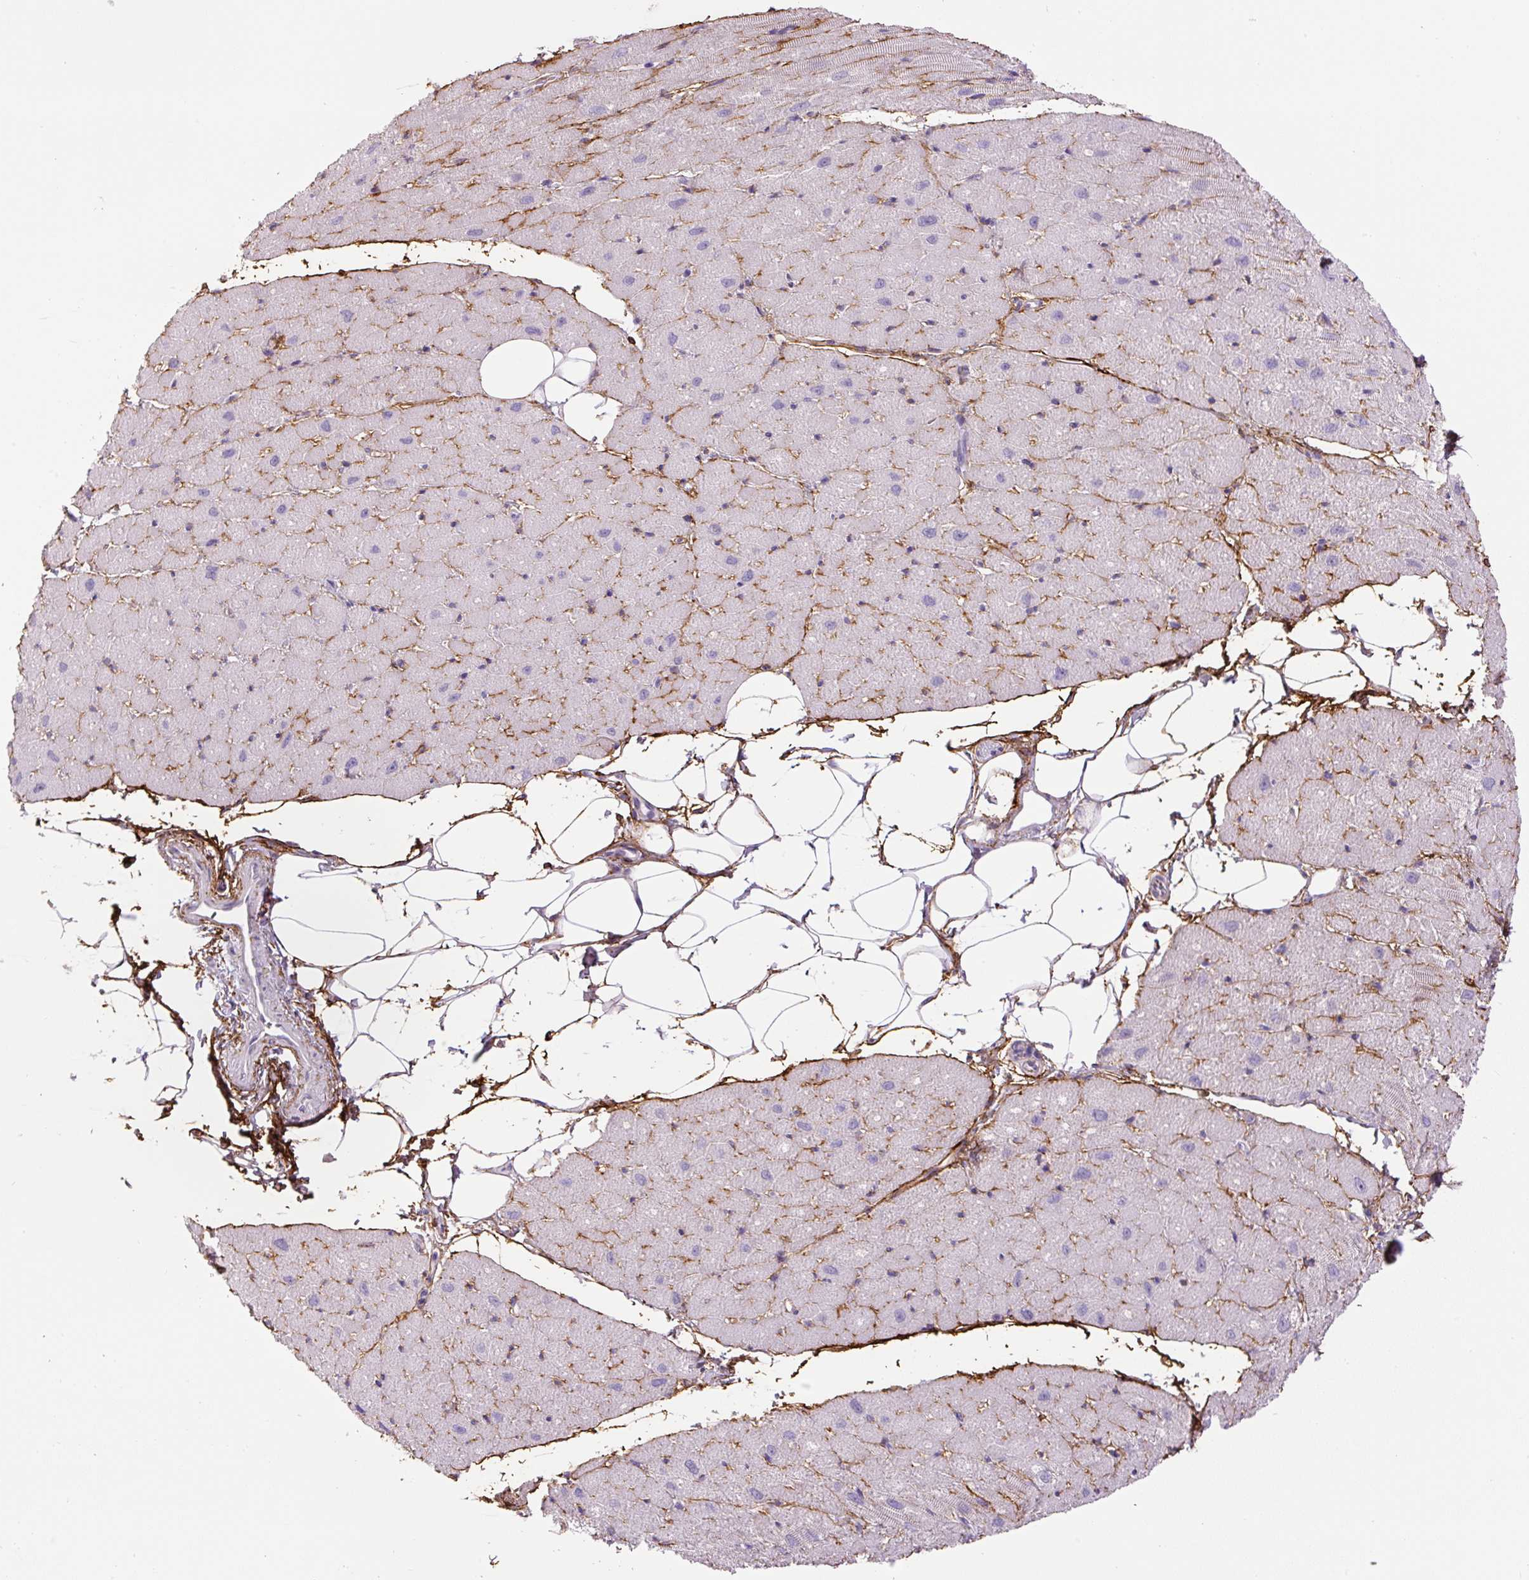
{"staining": {"intensity": "negative", "quantity": "none", "location": "none"}, "tissue": "heart muscle", "cell_type": "Cardiomyocytes", "image_type": "normal", "snomed": [{"axis": "morphology", "description": "Normal tissue, NOS"}, {"axis": "topography", "description": "Heart"}], "caption": "Immunohistochemistry micrograph of unremarkable heart muscle stained for a protein (brown), which displays no positivity in cardiomyocytes.", "gene": "FBN1", "patient": {"sex": "male", "age": 62}}